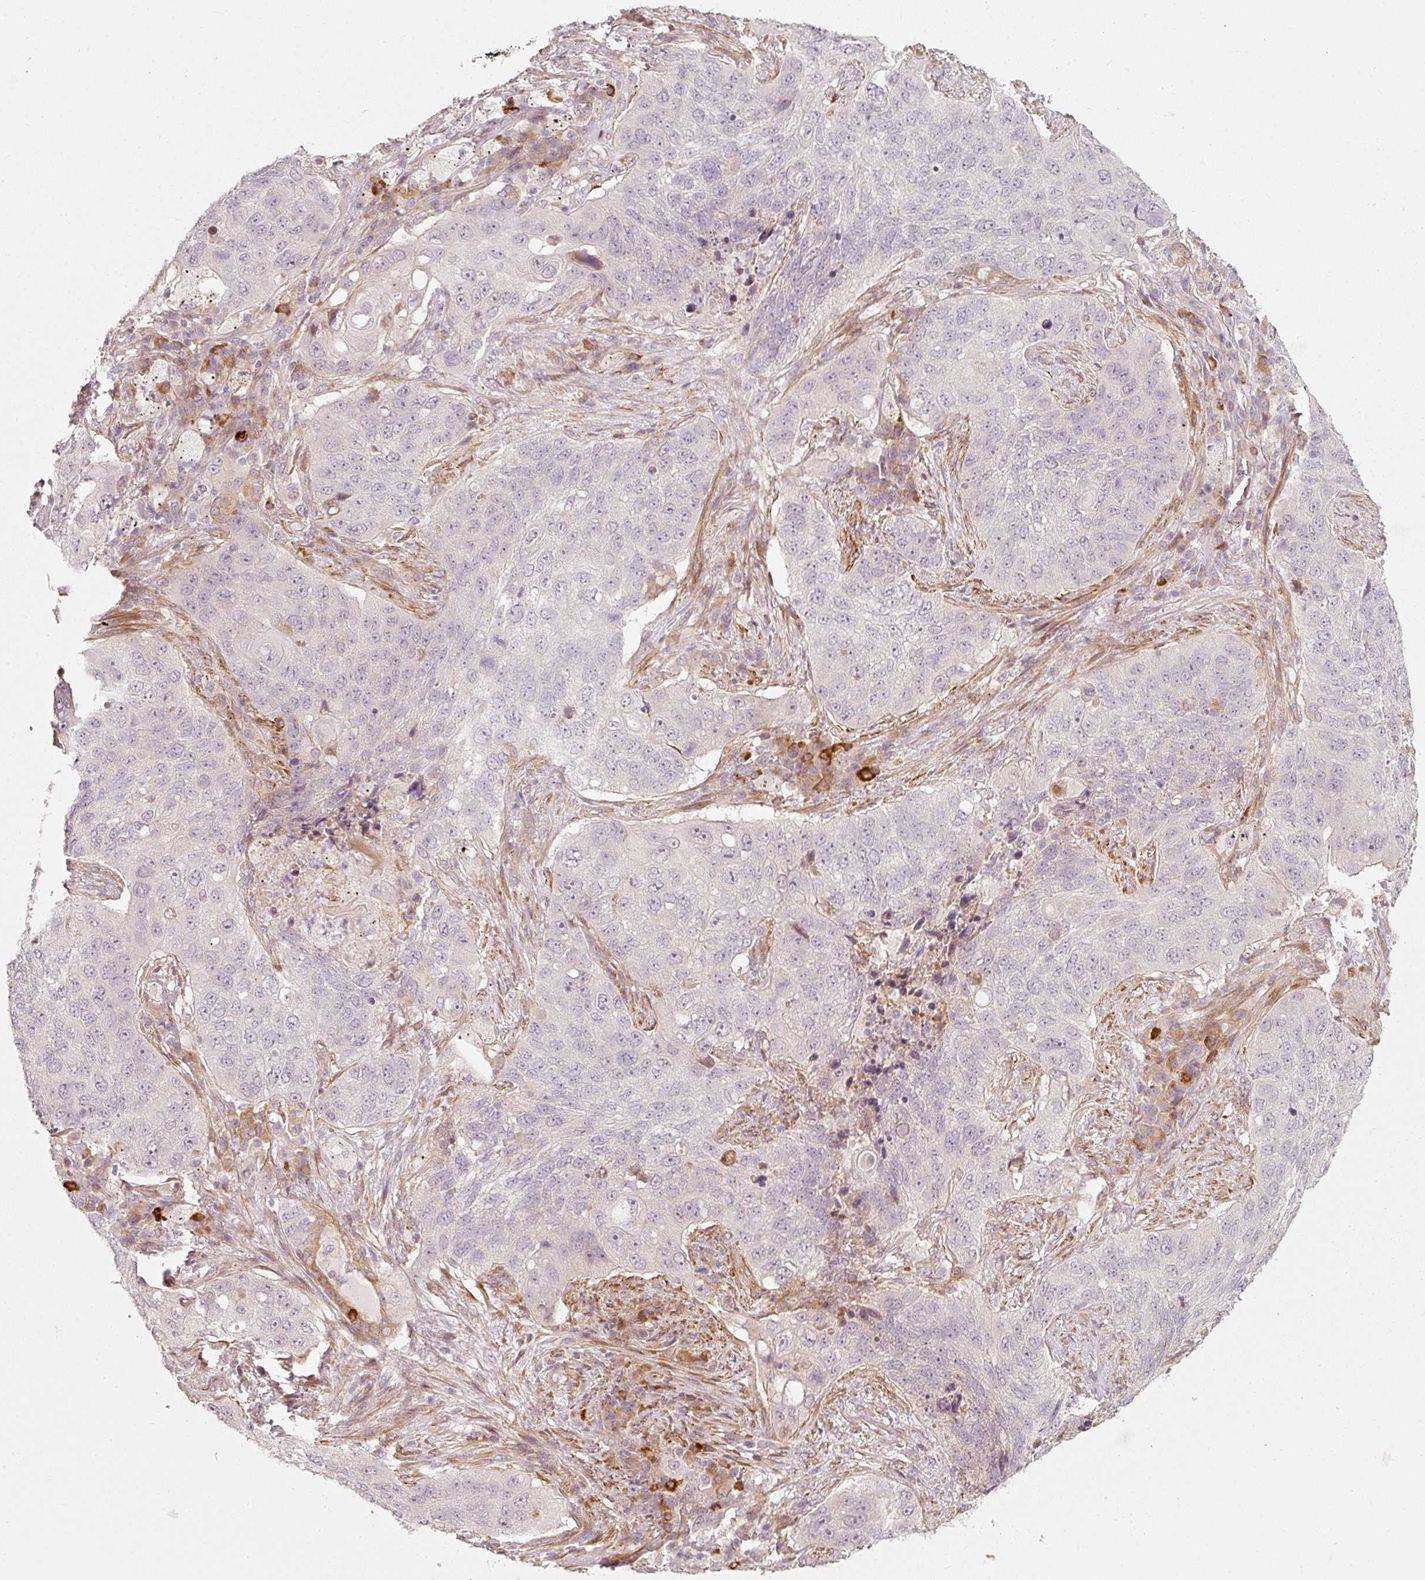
{"staining": {"intensity": "negative", "quantity": "none", "location": "none"}, "tissue": "lung cancer", "cell_type": "Tumor cells", "image_type": "cancer", "snomed": [{"axis": "morphology", "description": "Squamous cell carcinoma, NOS"}, {"axis": "topography", "description": "Lung"}], "caption": "IHC histopathology image of squamous cell carcinoma (lung) stained for a protein (brown), which shows no positivity in tumor cells. (Immunohistochemistry, brightfield microscopy, high magnification).", "gene": "KCNQ1", "patient": {"sex": "female", "age": 63}}